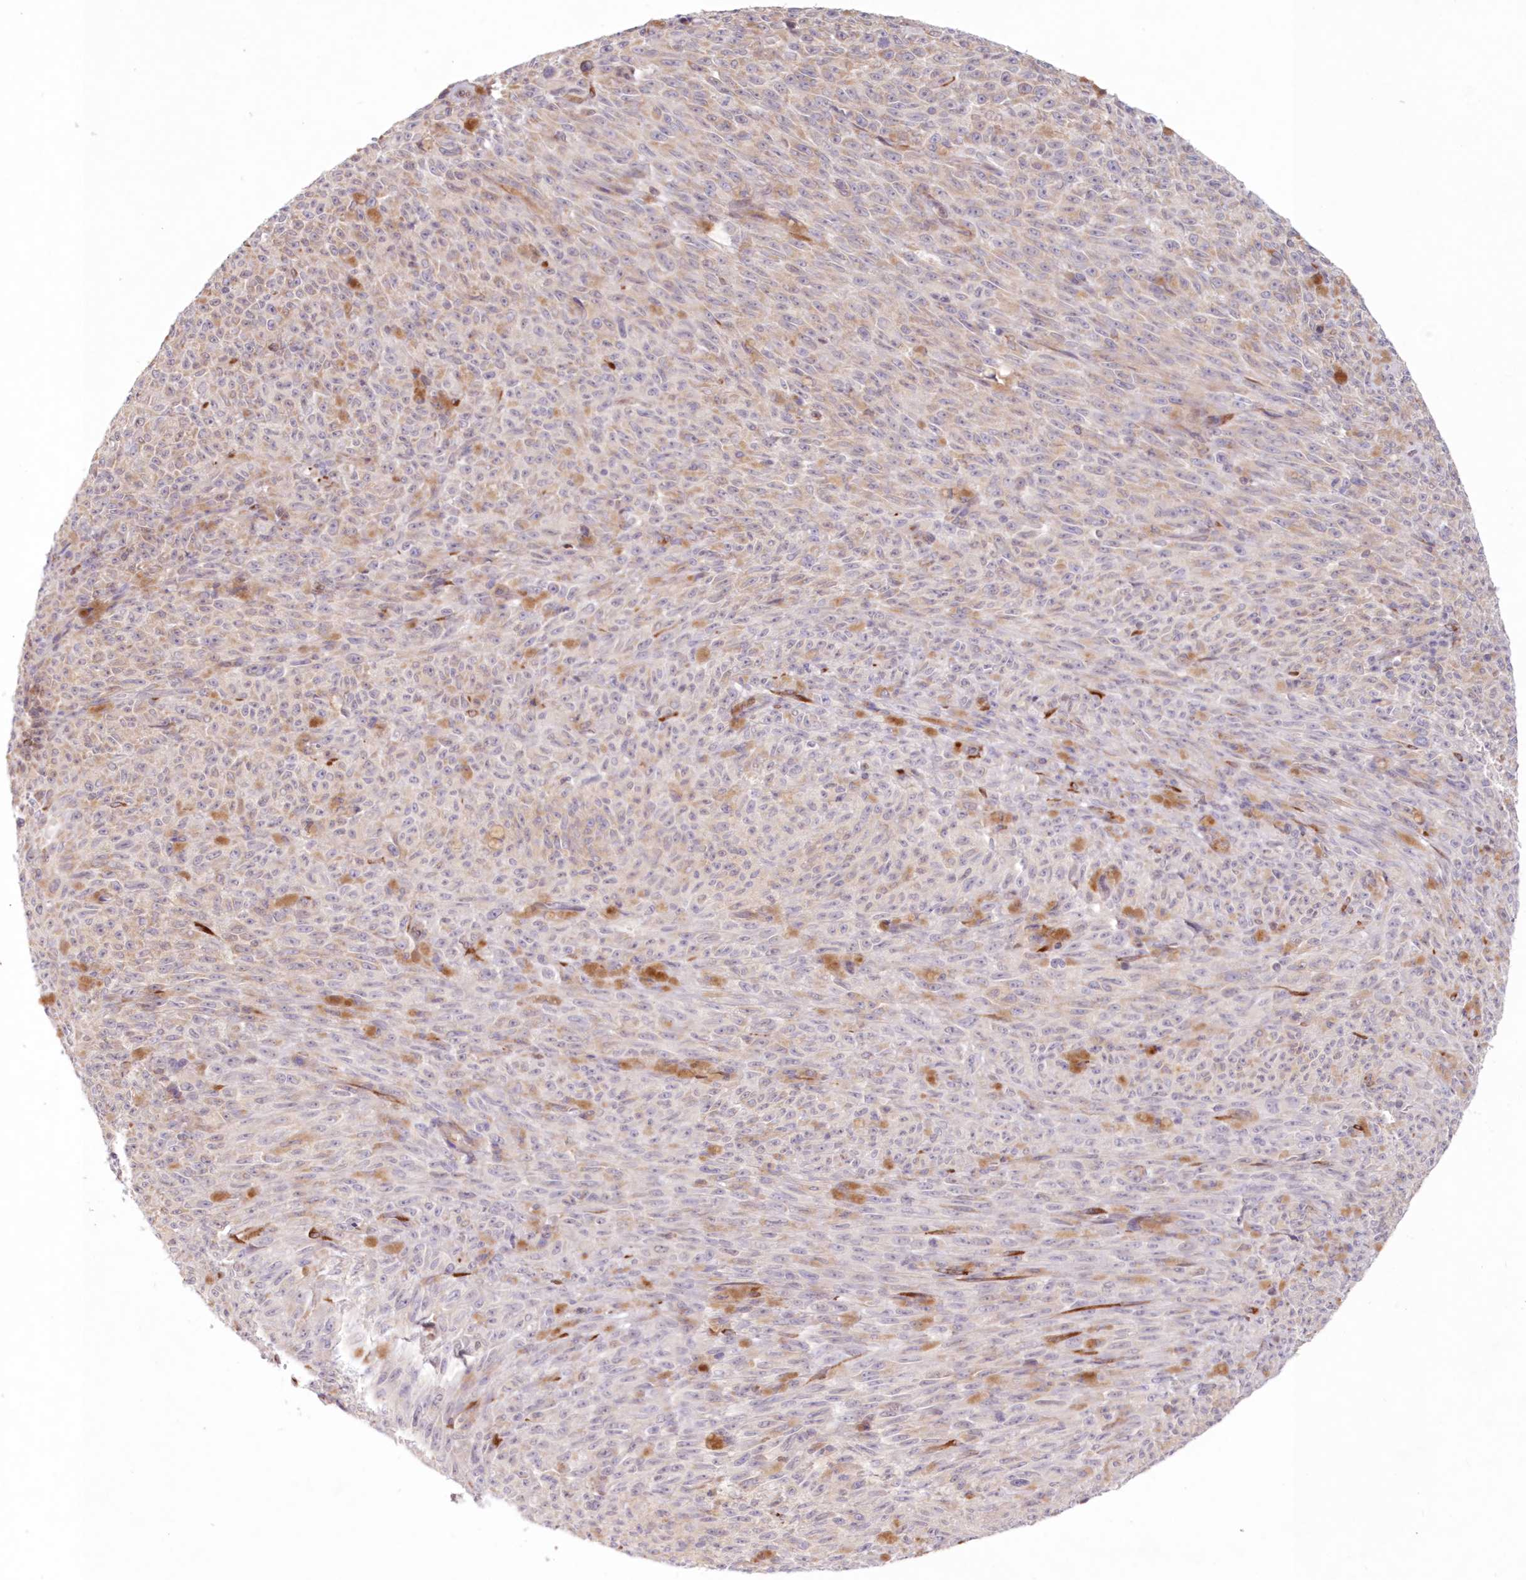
{"staining": {"intensity": "weak", "quantity": "<25%", "location": "cytoplasmic/membranous"}, "tissue": "melanoma", "cell_type": "Tumor cells", "image_type": "cancer", "snomed": [{"axis": "morphology", "description": "Malignant melanoma, NOS"}, {"axis": "topography", "description": "Skin"}], "caption": "DAB (3,3'-diaminobenzidine) immunohistochemical staining of malignant melanoma exhibits no significant expression in tumor cells.", "gene": "PCYOX1L", "patient": {"sex": "female", "age": 82}}